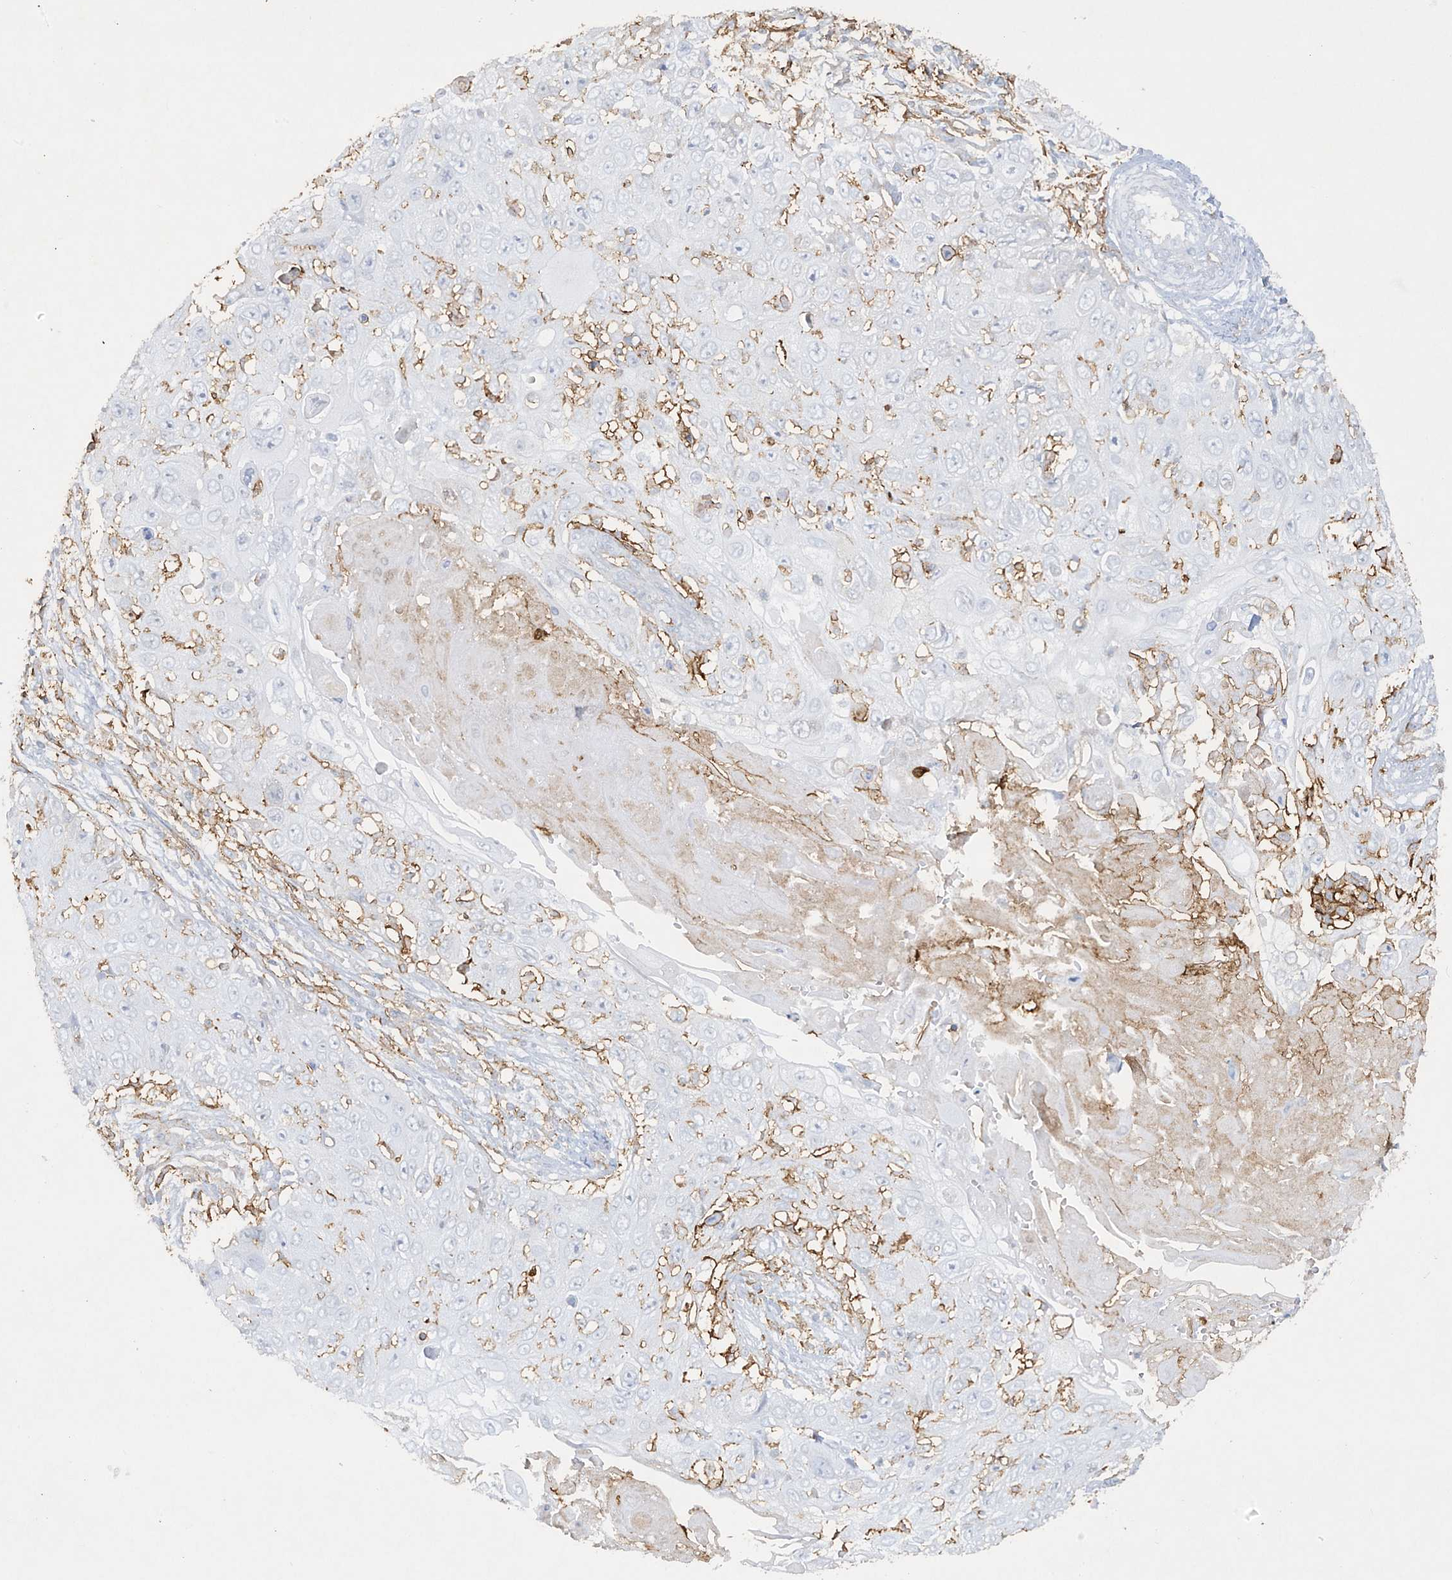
{"staining": {"intensity": "negative", "quantity": "none", "location": "none"}, "tissue": "skin cancer", "cell_type": "Tumor cells", "image_type": "cancer", "snomed": [{"axis": "morphology", "description": "Squamous cell carcinoma, NOS"}, {"axis": "topography", "description": "Skin"}], "caption": "Immunohistochemistry (IHC) of human skin cancer (squamous cell carcinoma) reveals no staining in tumor cells.", "gene": "FCGR3A", "patient": {"sex": "male", "age": 86}}